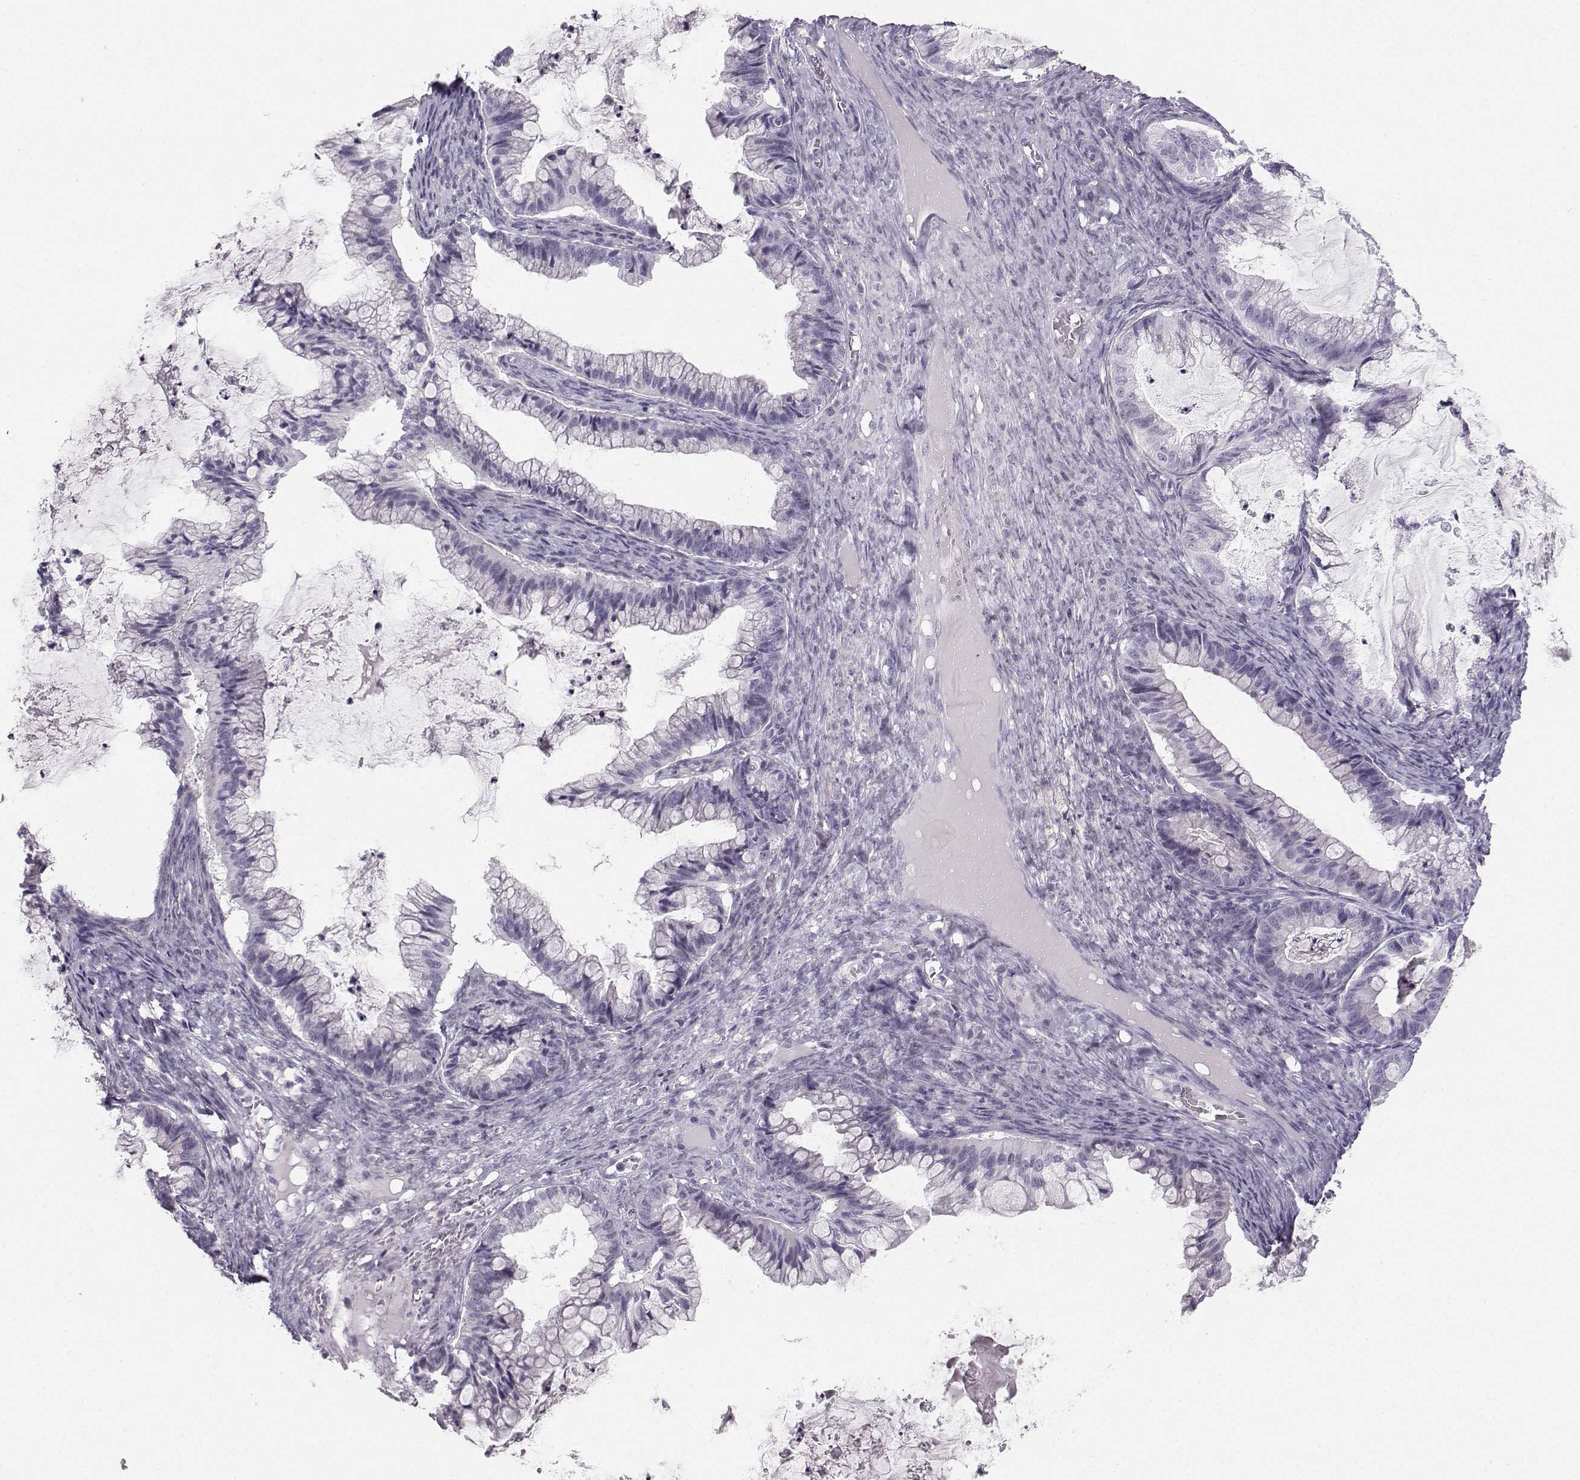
{"staining": {"intensity": "negative", "quantity": "none", "location": "none"}, "tissue": "ovarian cancer", "cell_type": "Tumor cells", "image_type": "cancer", "snomed": [{"axis": "morphology", "description": "Cystadenocarcinoma, mucinous, NOS"}, {"axis": "topography", "description": "Ovary"}], "caption": "DAB (3,3'-diaminobenzidine) immunohistochemical staining of ovarian cancer (mucinous cystadenocarcinoma) reveals no significant staining in tumor cells. (Immunohistochemistry (ihc), brightfield microscopy, high magnification).", "gene": "CASR", "patient": {"sex": "female", "age": 57}}